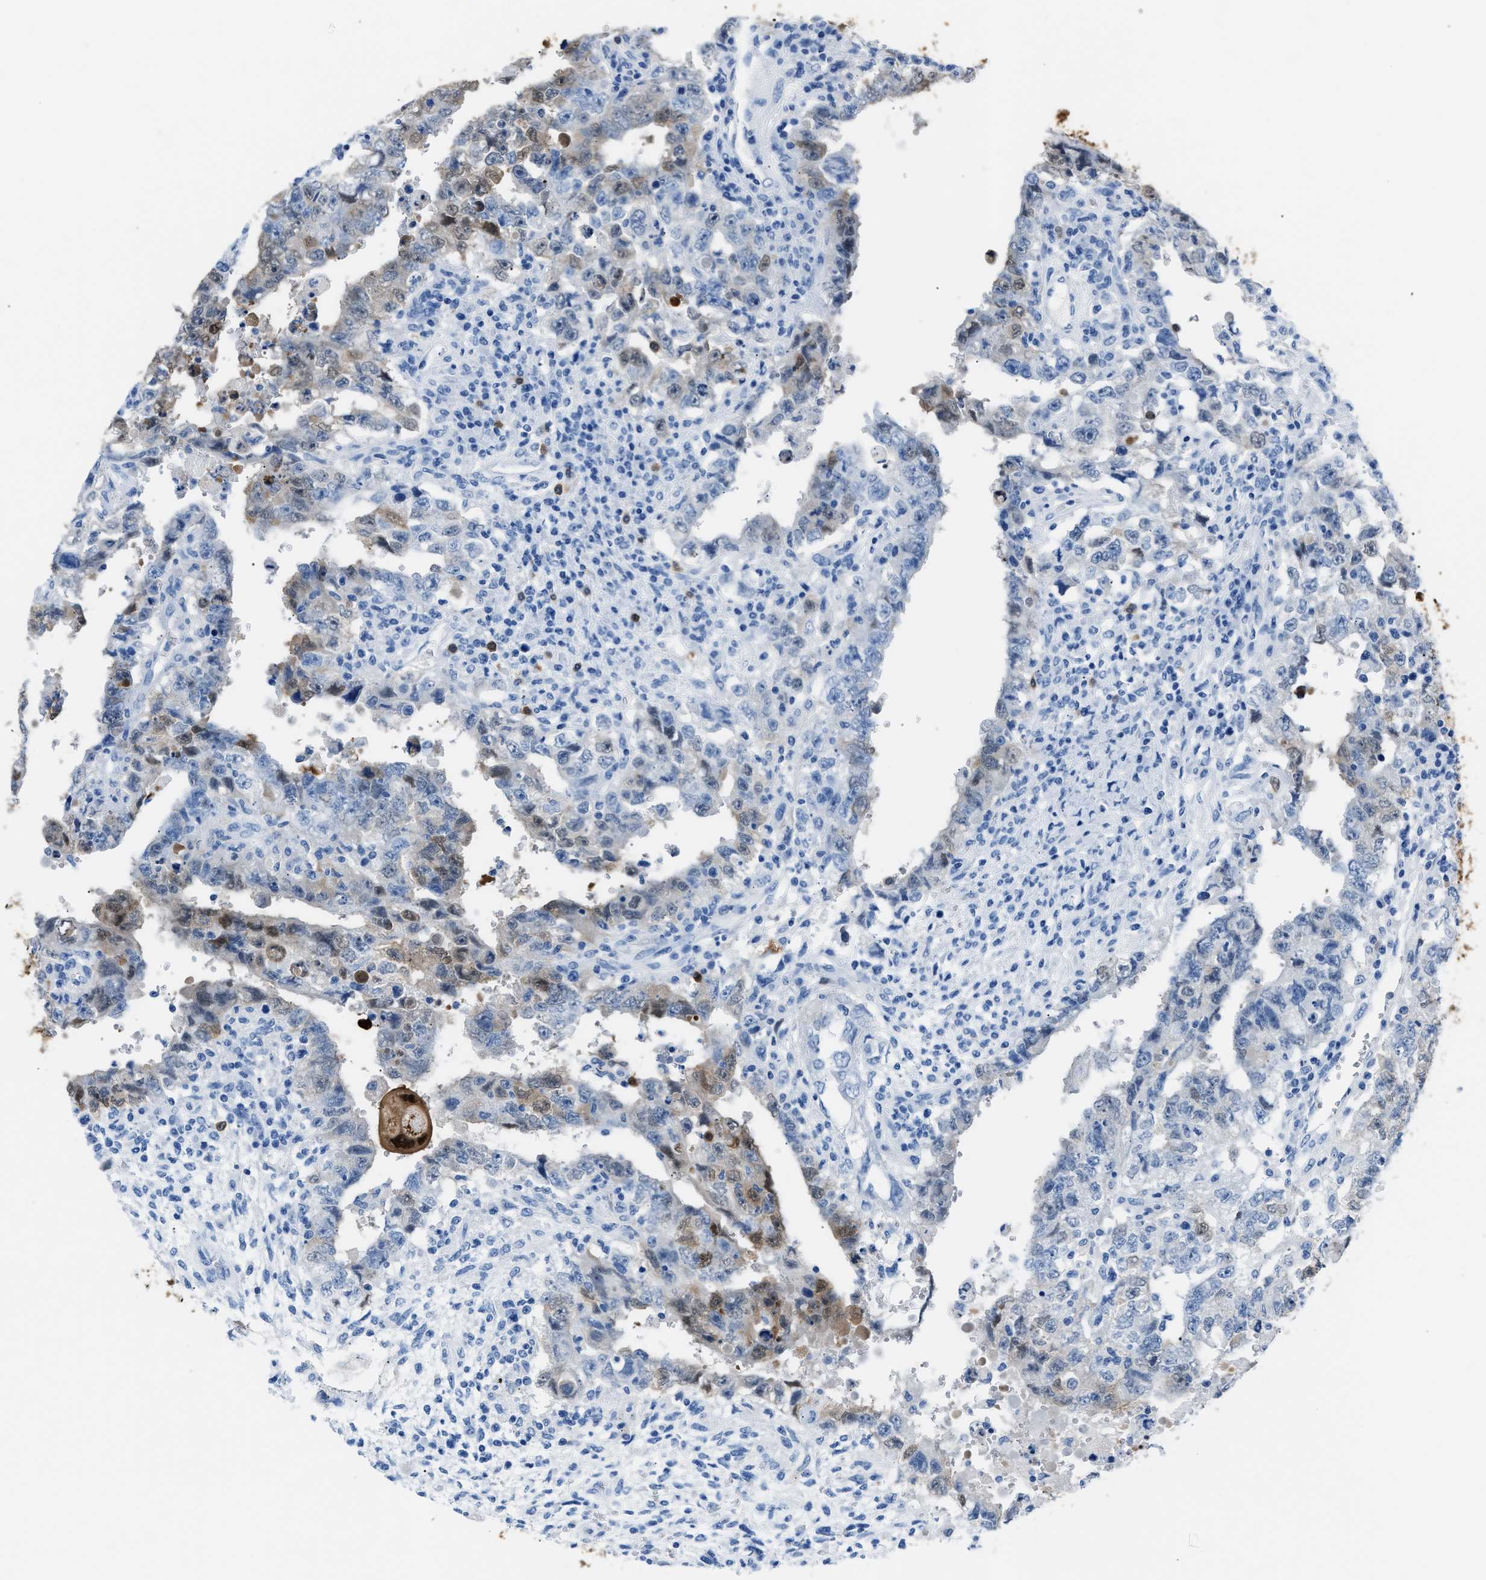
{"staining": {"intensity": "weak", "quantity": "<25%", "location": "cytoplasmic/membranous"}, "tissue": "testis cancer", "cell_type": "Tumor cells", "image_type": "cancer", "snomed": [{"axis": "morphology", "description": "Carcinoma, Embryonal, NOS"}, {"axis": "topography", "description": "Testis"}], "caption": "Immunohistochemical staining of human testis cancer demonstrates no significant staining in tumor cells.", "gene": "S100P", "patient": {"sex": "male", "age": 26}}